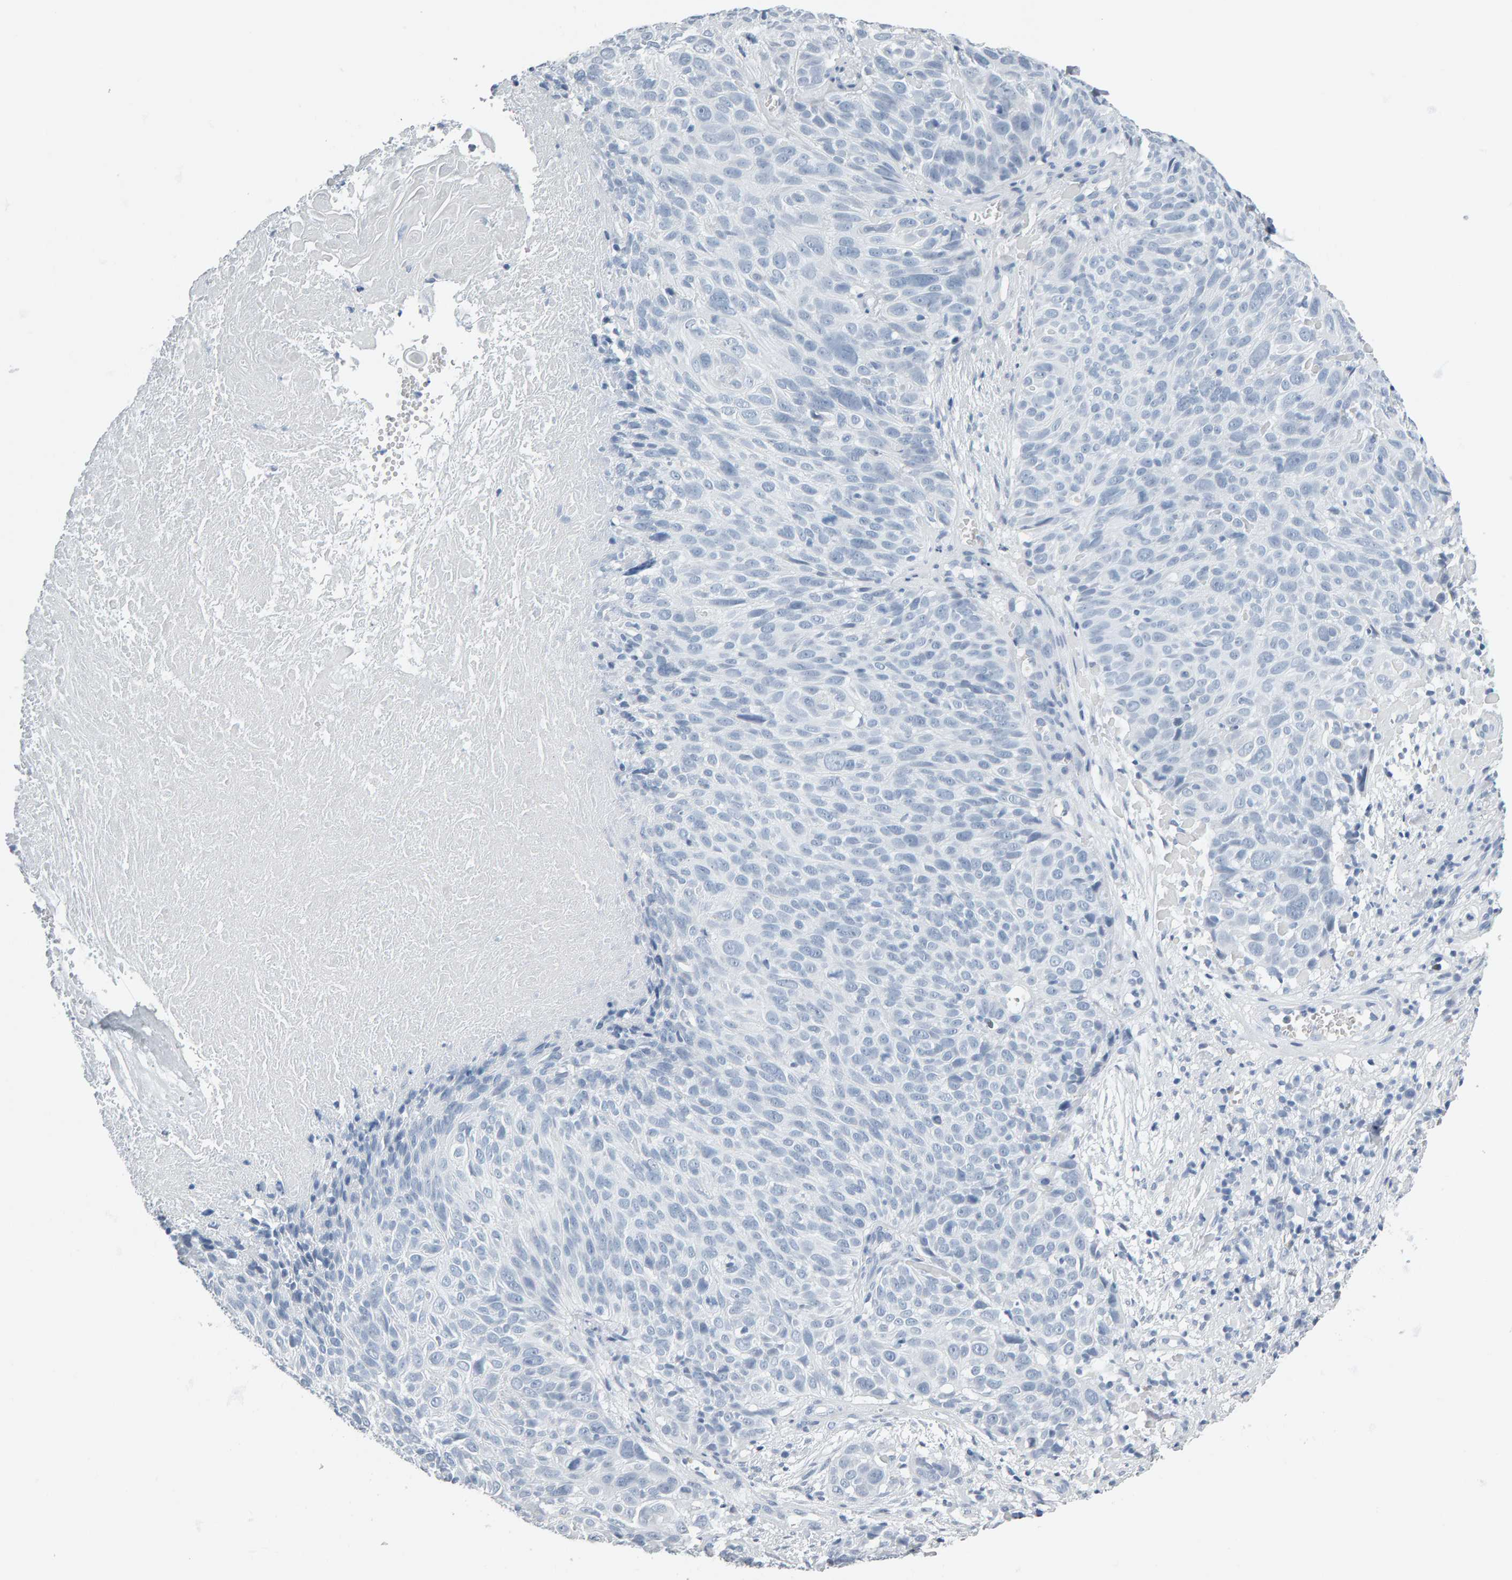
{"staining": {"intensity": "negative", "quantity": "none", "location": "none"}, "tissue": "cervical cancer", "cell_type": "Tumor cells", "image_type": "cancer", "snomed": [{"axis": "morphology", "description": "Squamous cell carcinoma, NOS"}, {"axis": "topography", "description": "Cervix"}], "caption": "This is a micrograph of immunohistochemistry (IHC) staining of cervical squamous cell carcinoma, which shows no expression in tumor cells.", "gene": "SPACA3", "patient": {"sex": "female", "age": 74}}